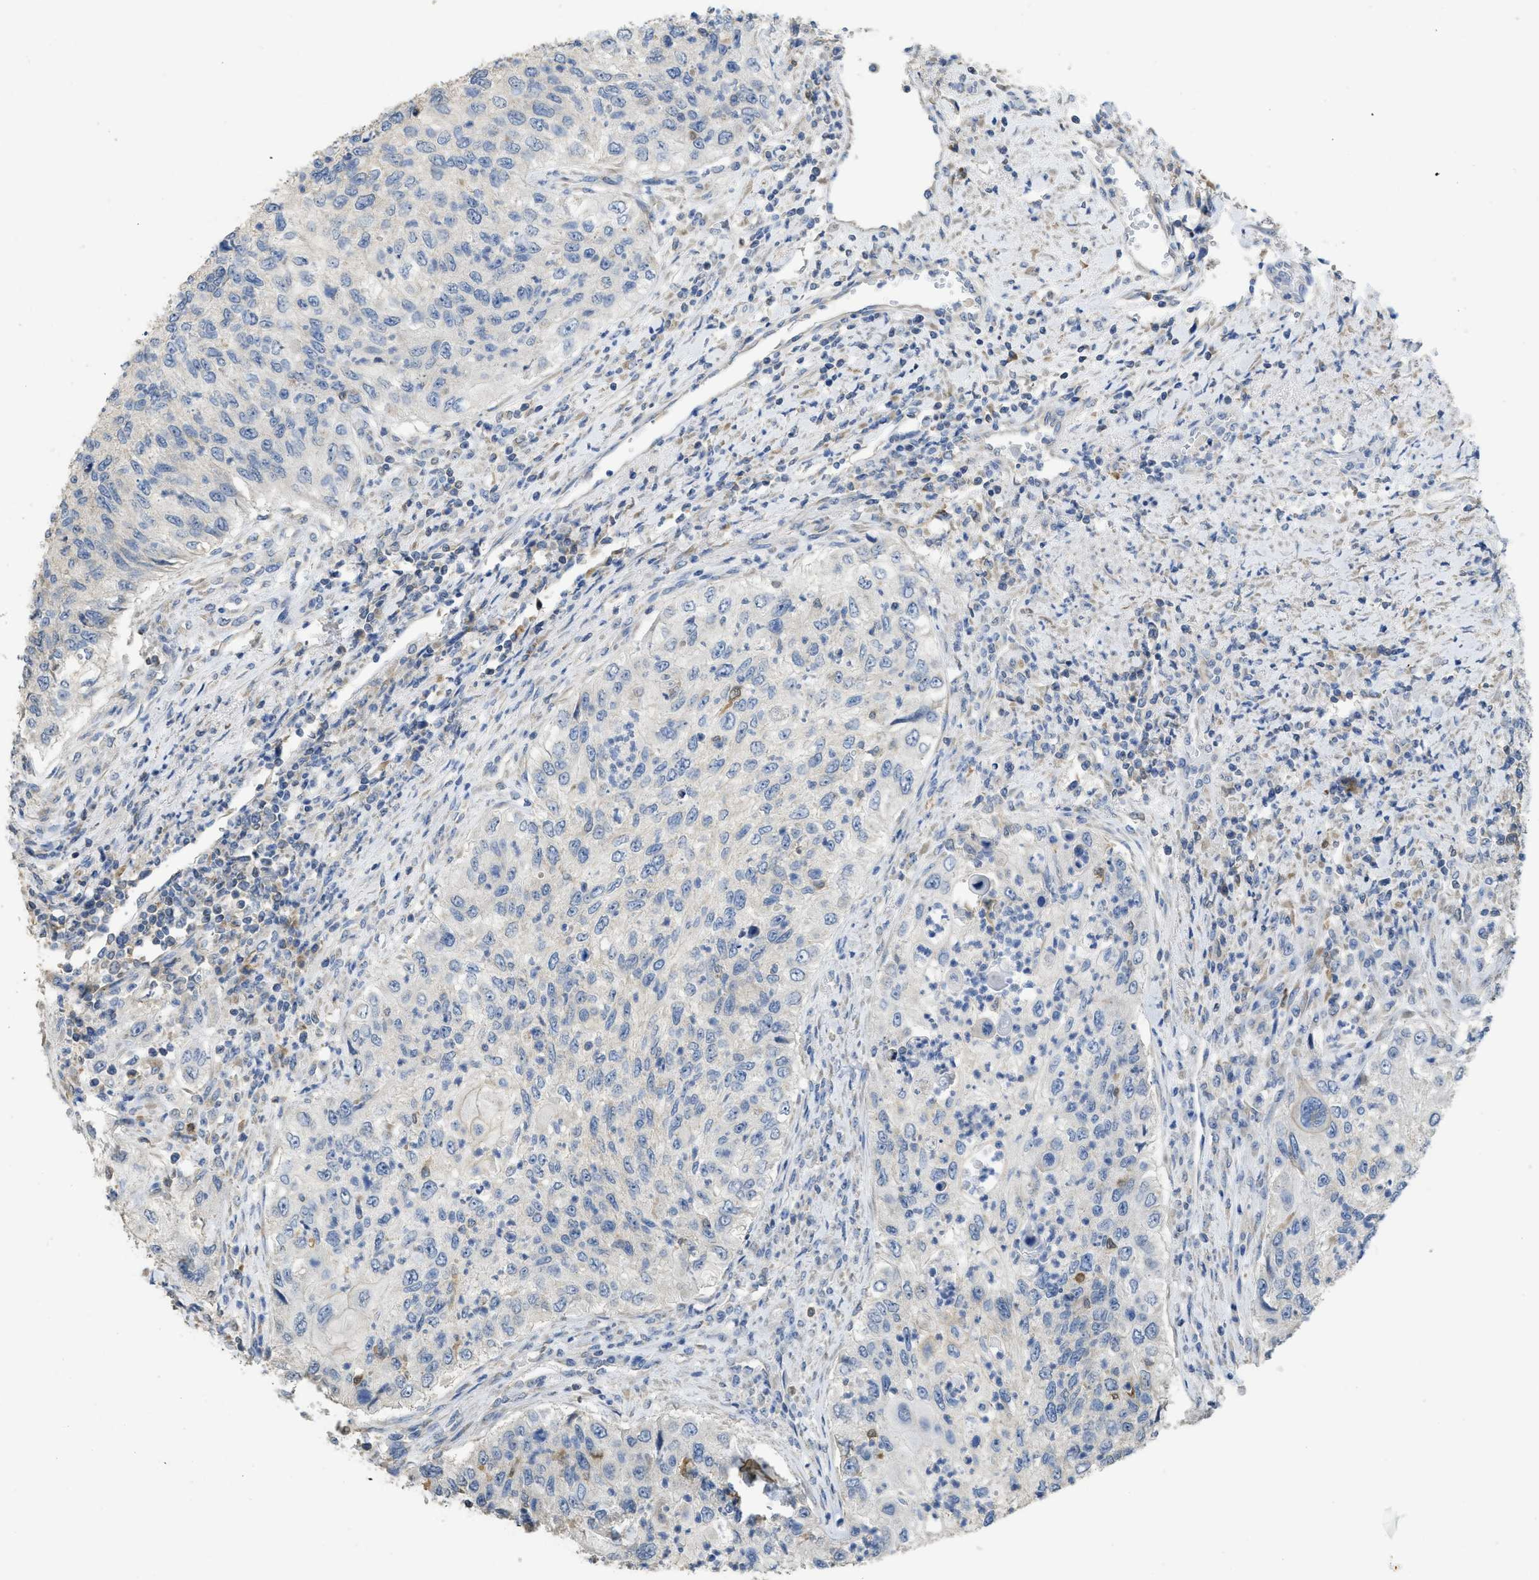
{"staining": {"intensity": "negative", "quantity": "none", "location": "none"}, "tissue": "urothelial cancer", "cell_type": "Tumor cells", "image_type": "cancer", "snomed": [{"axis": "morphology", "description": "Urothelial carcinoma, High grade"}, {"axis": "topography", "description": "Urinary bladder"}], "caption": "An immunohistochemistry (IHC) image of urothelial cancer is shown. There is no staining in tumor cells of urothelial cancer.", "gene": "SFXN2", "patient": {"sex": "female", "age": 60}}